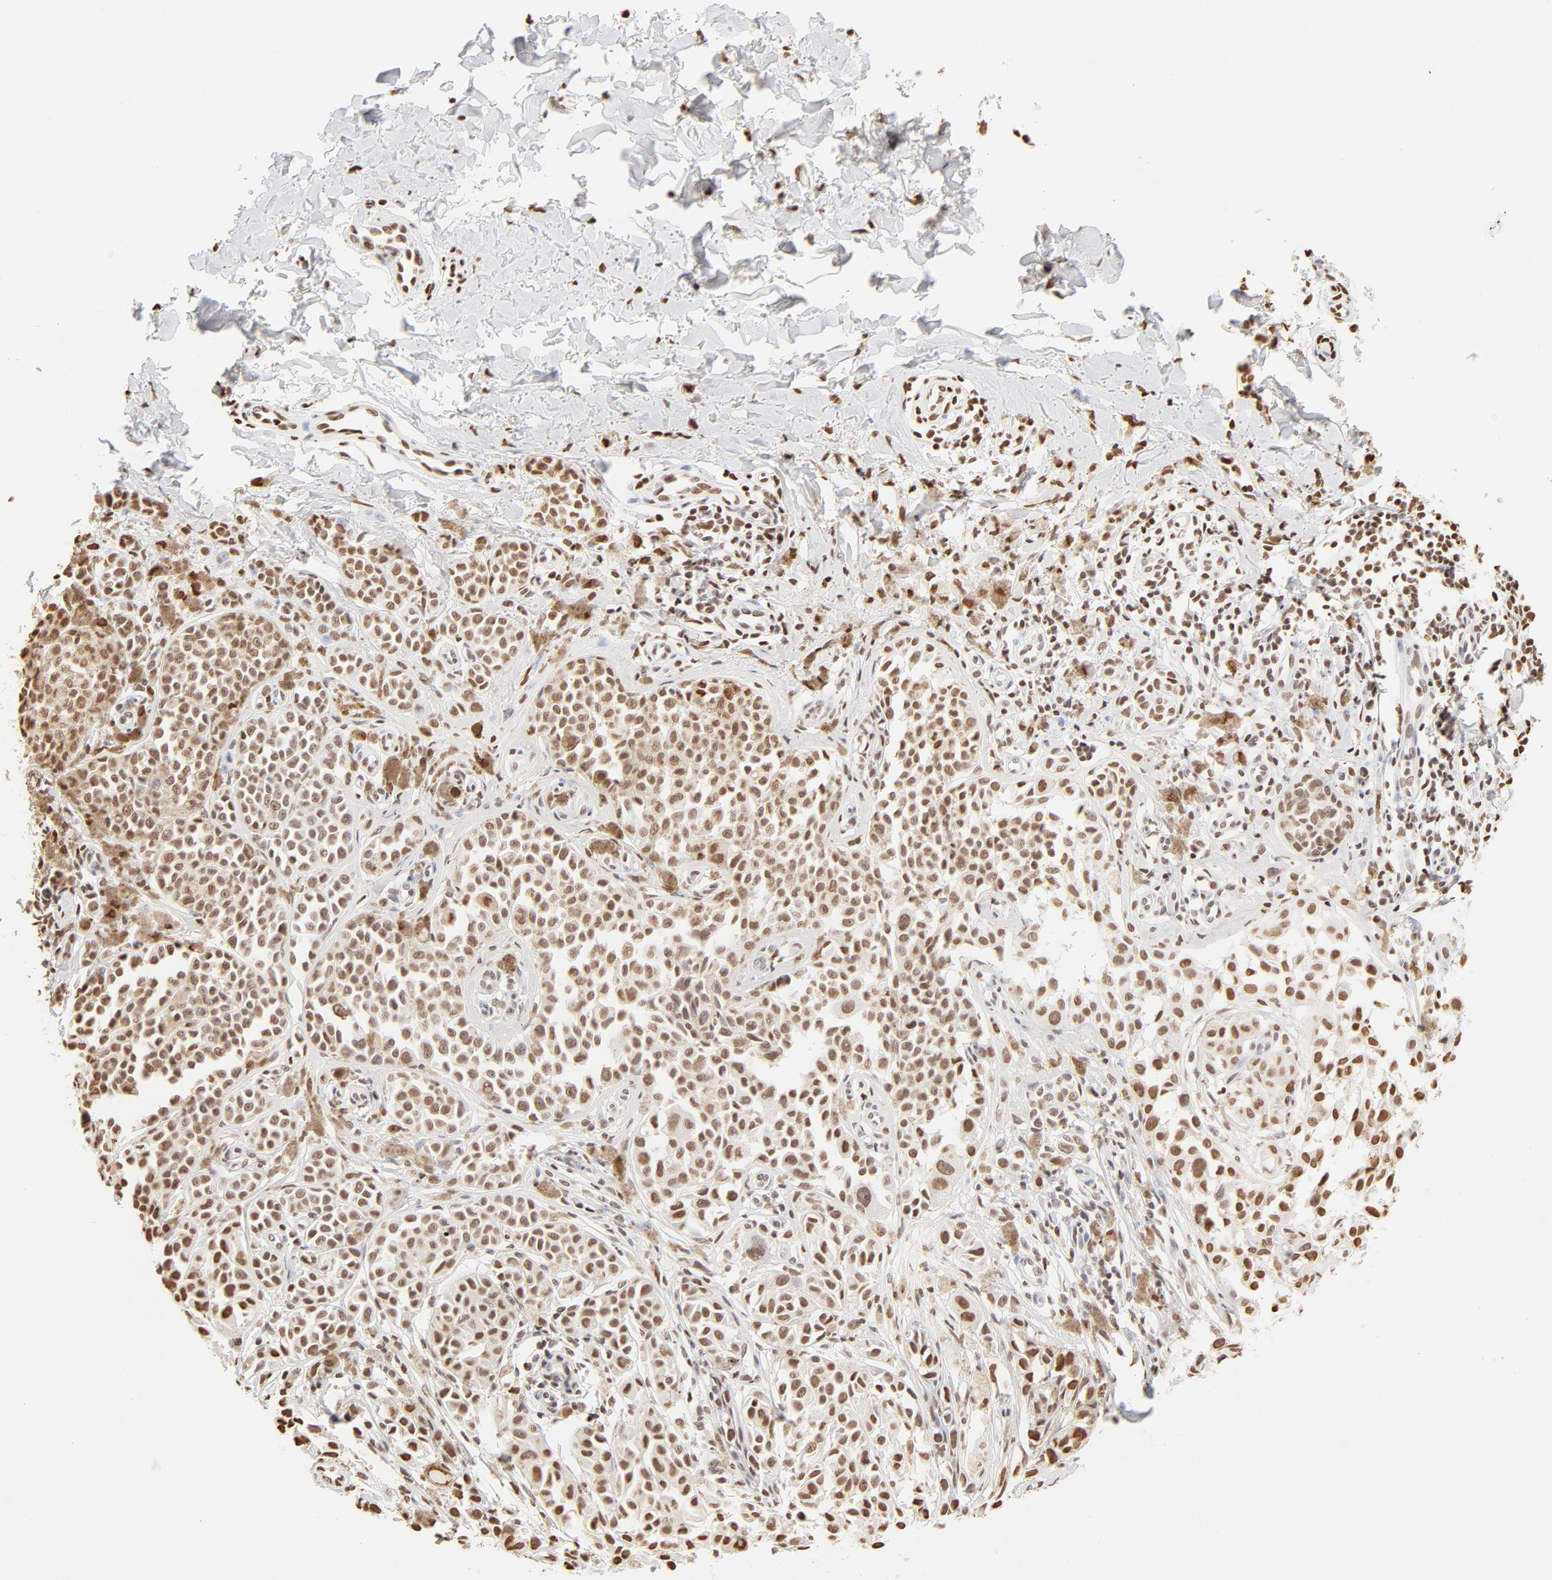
{"staining": {"intensity": "moderate", "quantity": ">75%", "location": "cytoplasmic/membranous,nuclear"}, "tissue": "melanoma", "cell_type": "Tumor cells", "image_type": "cancer", "snomed": [{"axis": "morphology", "description": "Malignant melanoma, NOS"}, {"axis": "topography", "description": "Skin"}], "caption": "Moderate cytoplasmic/membranous and nuclear positivity is seen in about >75% of tumor cells in malignant melanoma.", "gene": "ZNF540", "patient": {"sex": "female", "age": 38}}